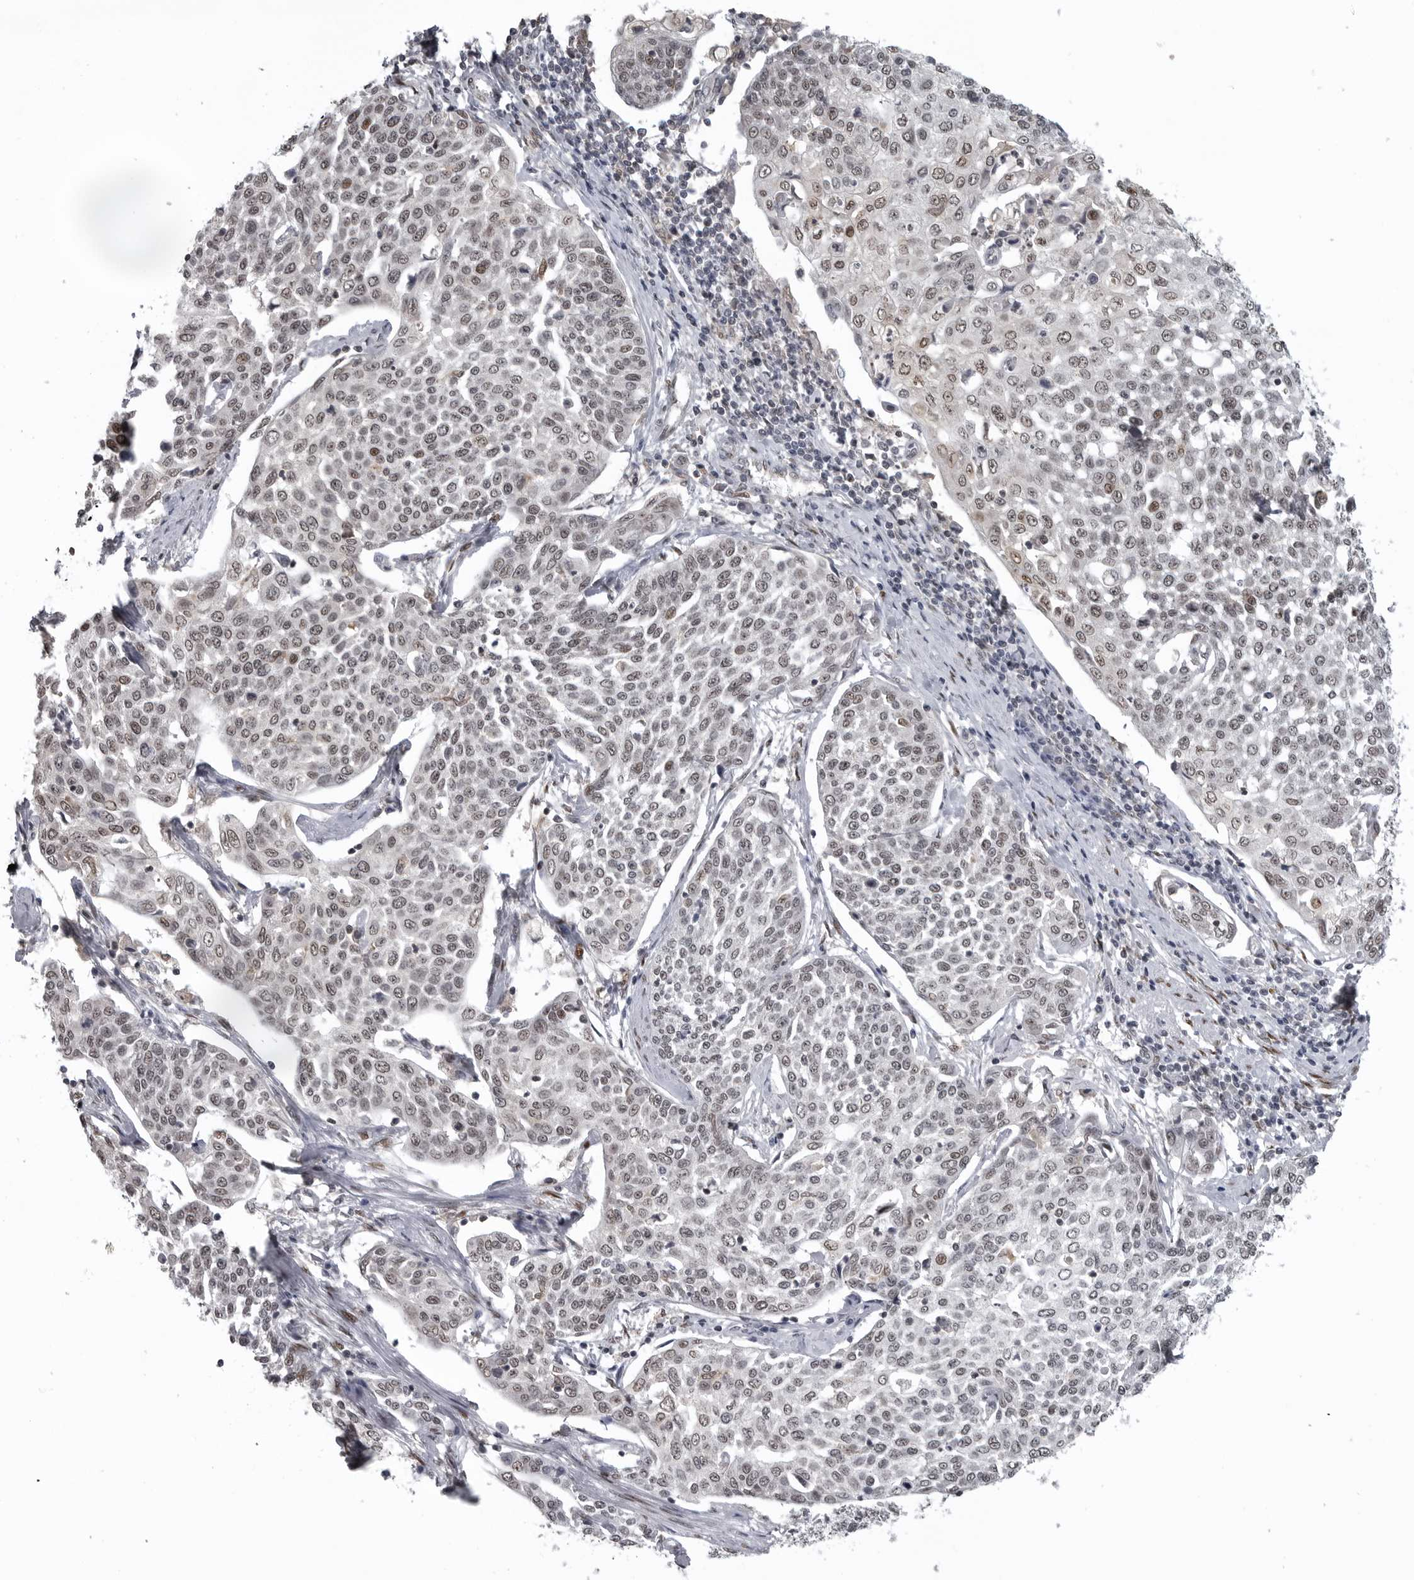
{"staining": {"intensity": "weak", "quantity": ">75%", "location": "nuclear"}, "tissue": "cervical cancer", "cell_type": "Tumor cells", "image_type": "cancer", "snomed": [{"axis": "morphology", "description": "Squamous cell carcinoma, NOS"}, {"axis": "topography", "description": "Cervix"}], "caption": "Immunohistochemical staining of human squamous cell carcinoma (cervical) exhibits low levels of weak nuclear protein expression in approximately >75% of tumor cells.", "gene": "C8orf58", "patient": {"sex": "female", "age": 34}}